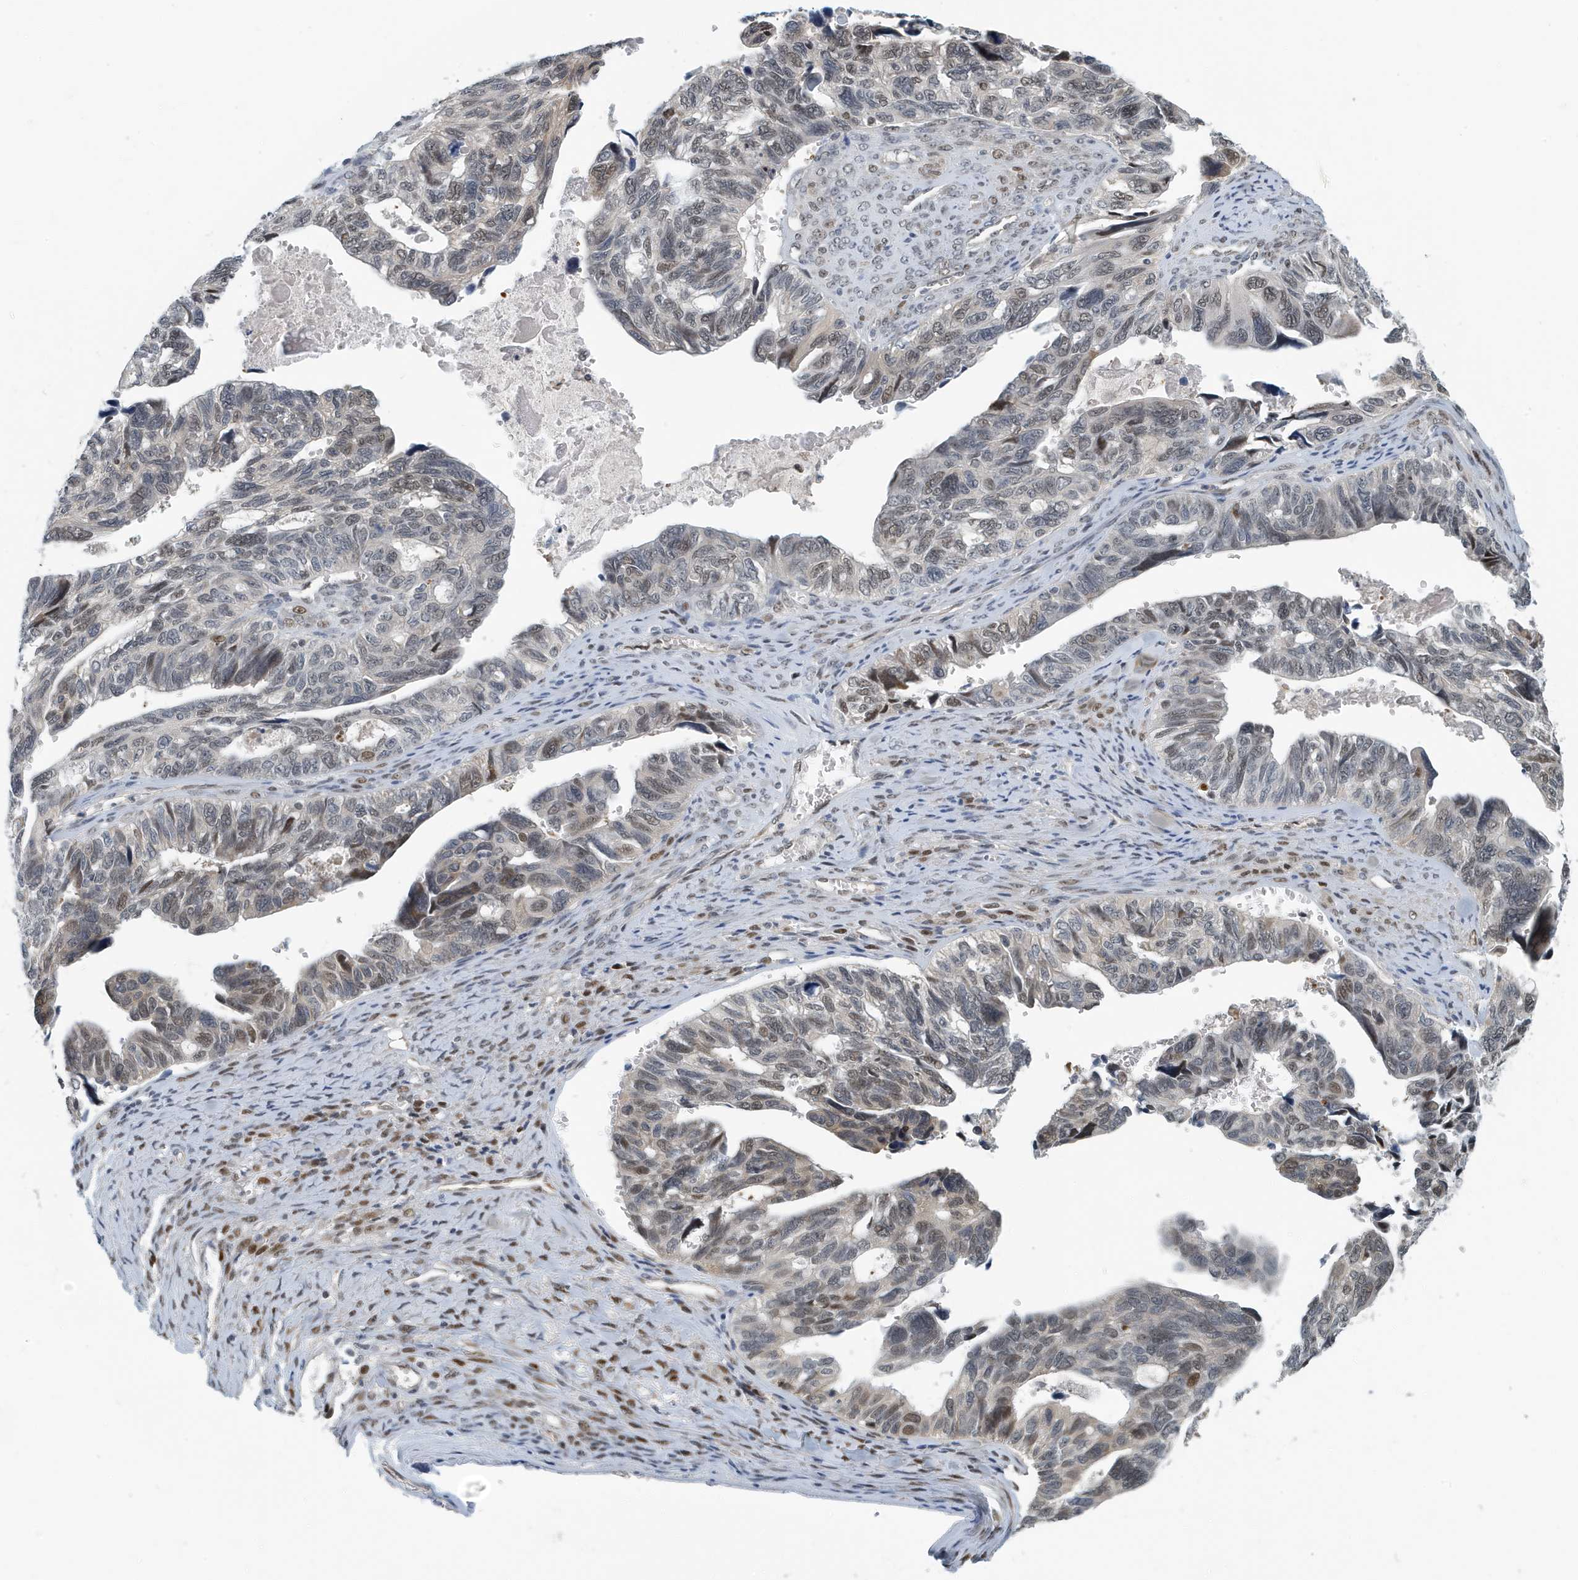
{"staining": {"intensity": "weak", "quantity": "25%-75%", "location": "nuclear"}, "tissue": "ovarian cancer", "cell_type": "Tumor cells", "image_type": "cancer", "snomed": [{"axis": "morphology", "description": "Cystadenocarcinoma, serous, NOS"}, {"axis": "topography", "description": "Ovary"}], "caption": "A brown stain labels weak nuclear staining of a protein in human serous cystadenocarcinoma (ovarian) tumor cells. Nuclei are stained in blue.", "gene": "KIF15", "patient": {"sex": "female", "age": 79}}